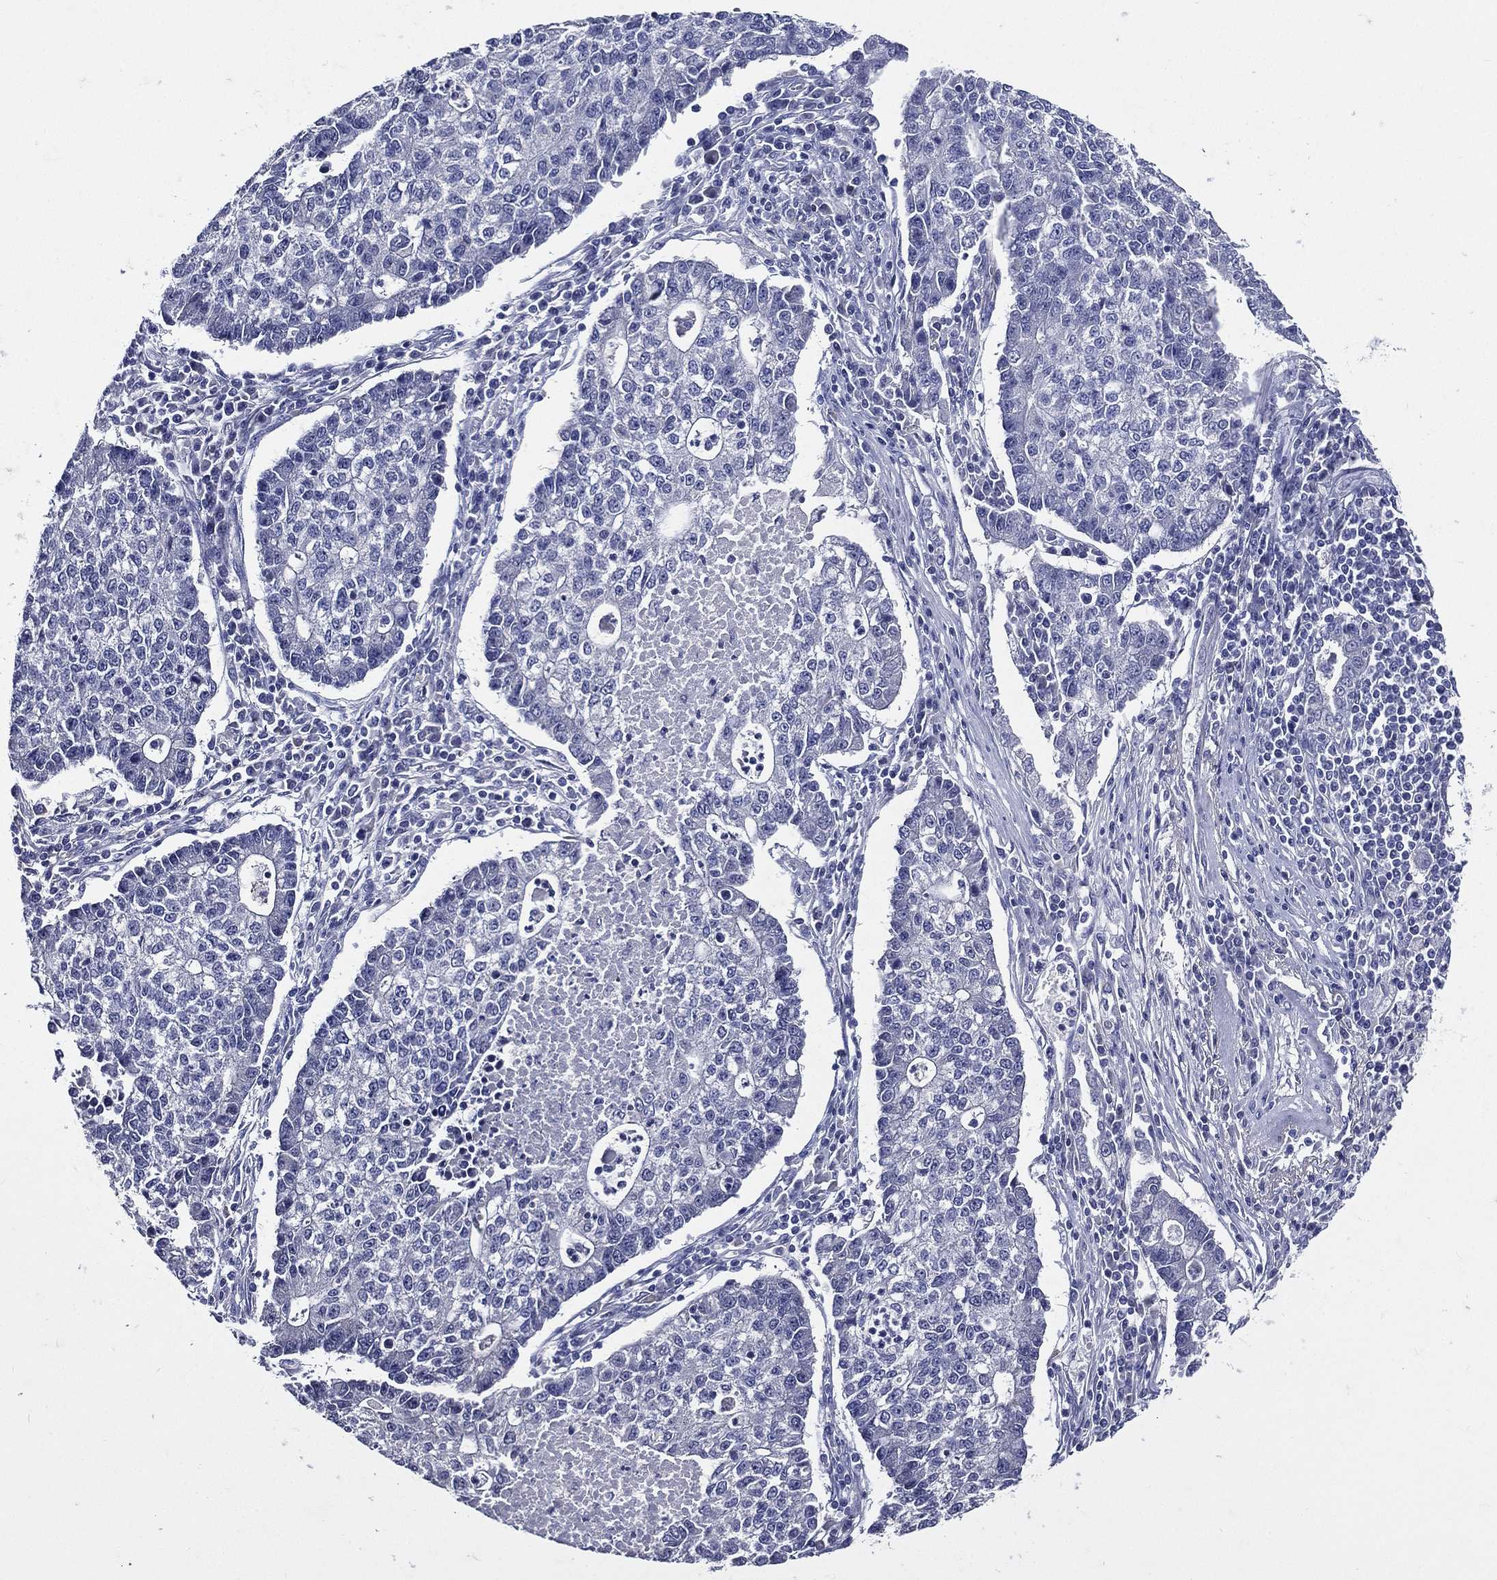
{"staining": {"intensity": "negative", "quantity": "none", "location": "none"}, "tissue": "lung cancer", "cell_type": "Tumor cells", "image_type": "cancer", "snomed": [{"axis": "morphology", "description": "Adenocarcinoma, NOS"}, {"axis": "topography", "description": "Lung"}], "caption": "Human lung adenocarcinoma stained for a protein using immunohistochemistry (IHC) displays no staining in tumor cells.", "gene": "TGM1", "patient": {"sex": "male", "age": 57}}